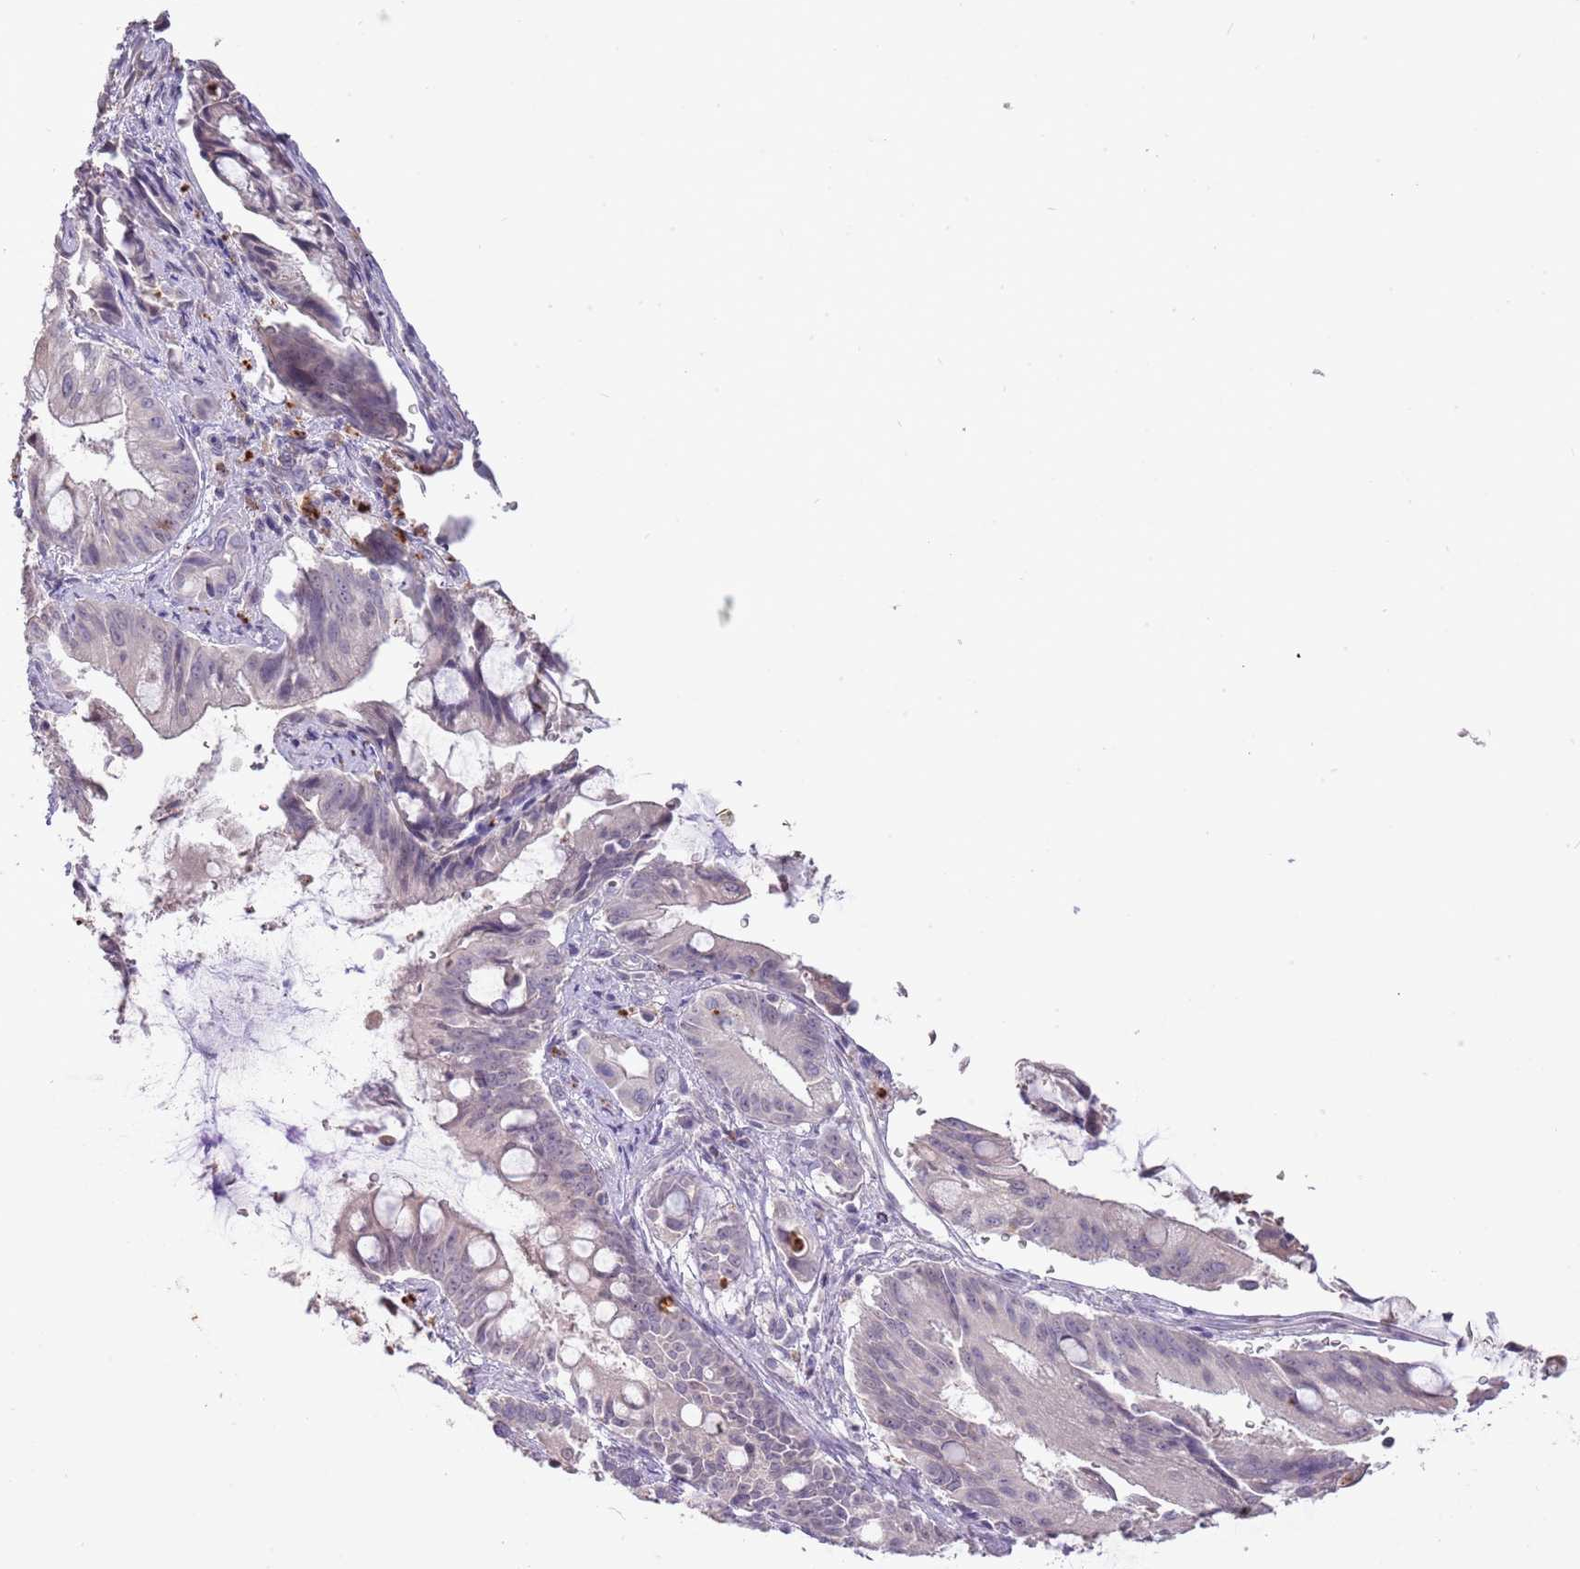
{"staining": {"intensity": "negative", "quantity": "none", "location": "none"}, "tissue": "pancreatic cancer", "cell_type": "Tumor cells", "image_type": "cancer", "snomed": [{"axis": "morphology", "description": "Adenocarcinoma, NOS"}, {"axis": "topography", "description": "Pancreas"}], "caption": "This is a image of IHC staining of adenocarcinoma (pancreatic), which shows no positivity in tumor cells.", "gene": "P2RY13", "patient": {"sex": "male", "age": 68}}